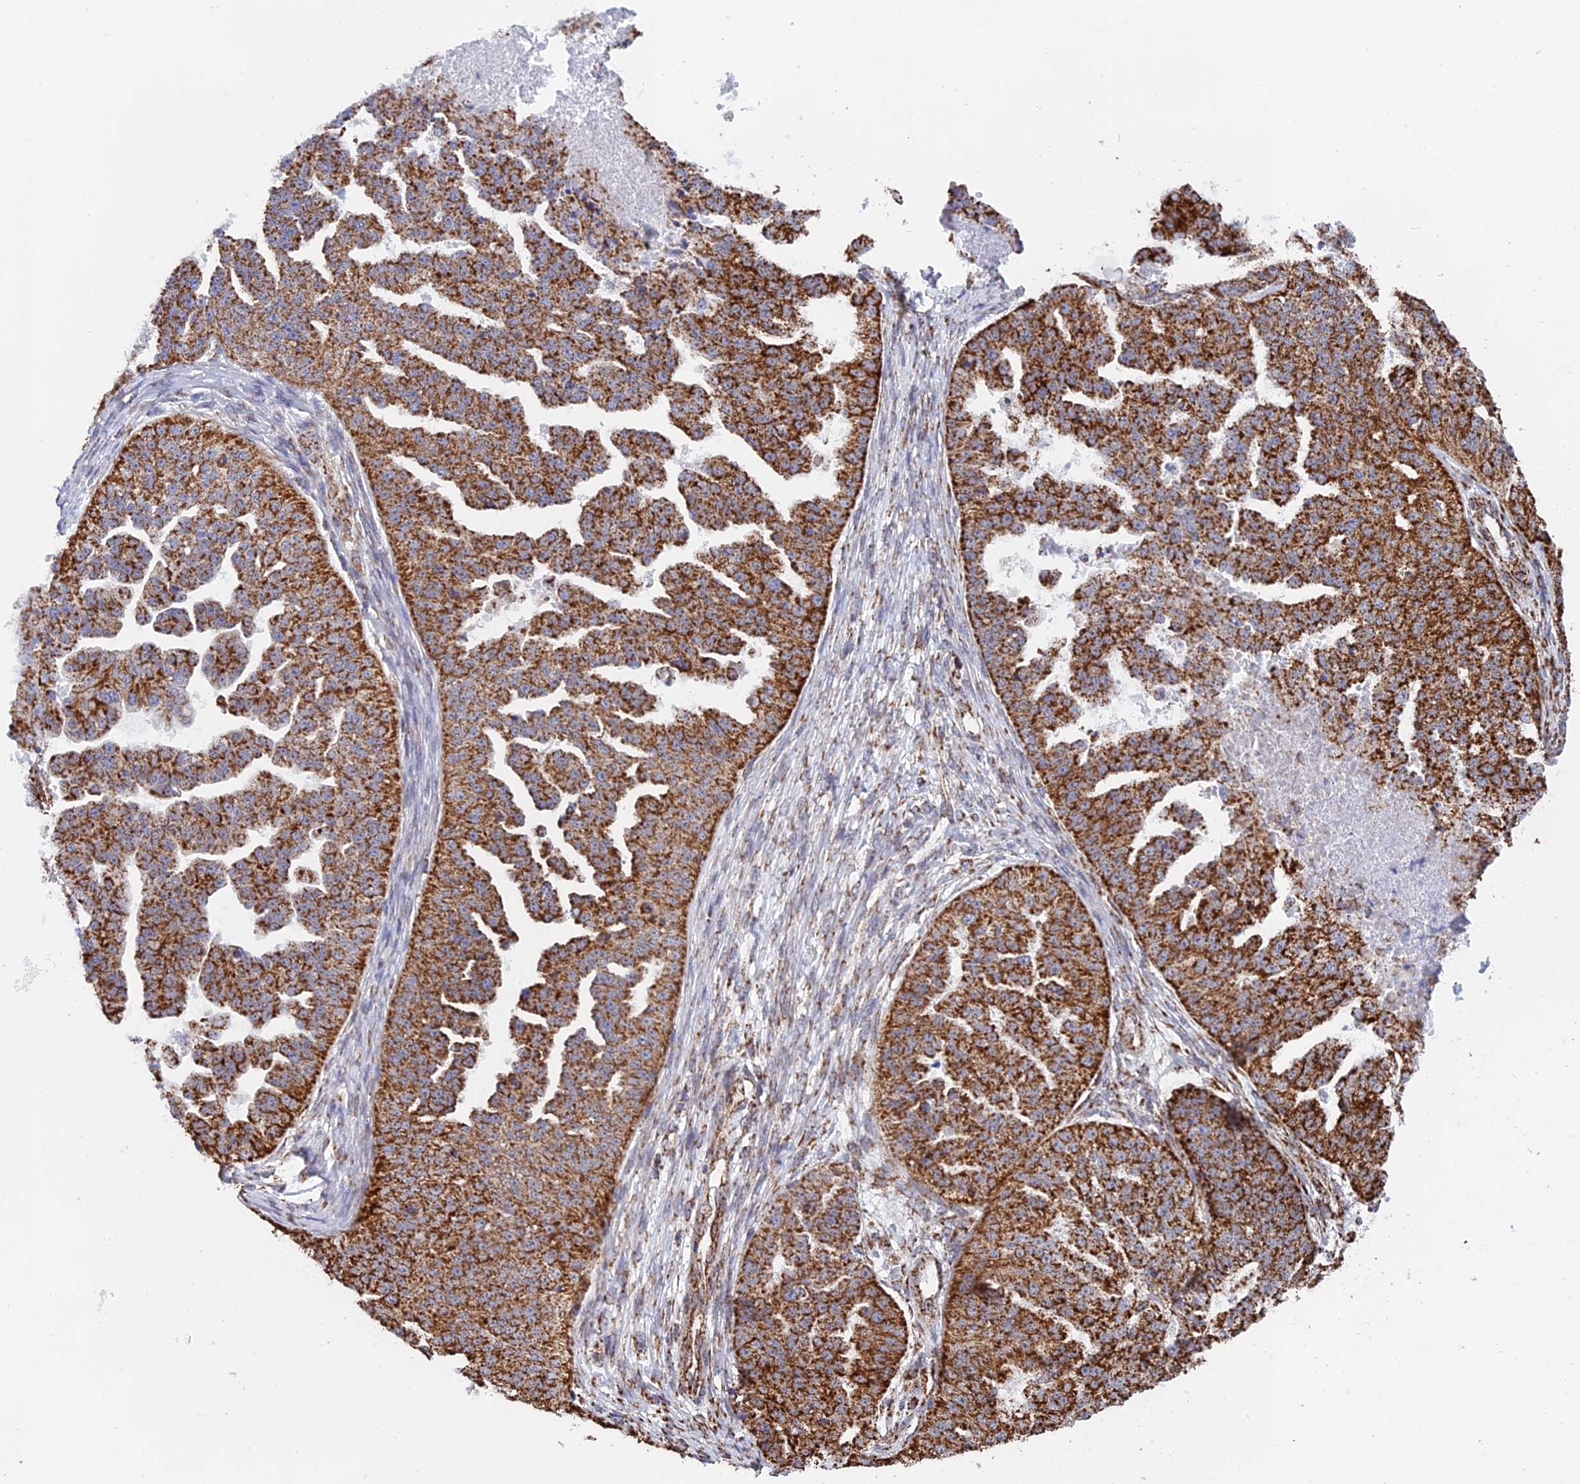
{"staining": {"intensity": "strong", "quantity": ">75%", "location": "cytoplasmic/membranous"}, "tissue": "ovarian cancer", "cell_type": "Tumor cells", "image_type": "cancer", "snomed": [{"axis": "morphology", "description": "Cystadenocarcinoma, serous, NOS"}, {"axis": "topography", "description": "Ovary"}], "caption": "Brown immunohistochemical staining in ovarian serous cystadenocarcinoma demonstrates strong cytoplasmic/membranous positivity in approximately >75% of tumor cells.", "gene": "CDC16", "patient": {"sex": "female", "age": 58}}